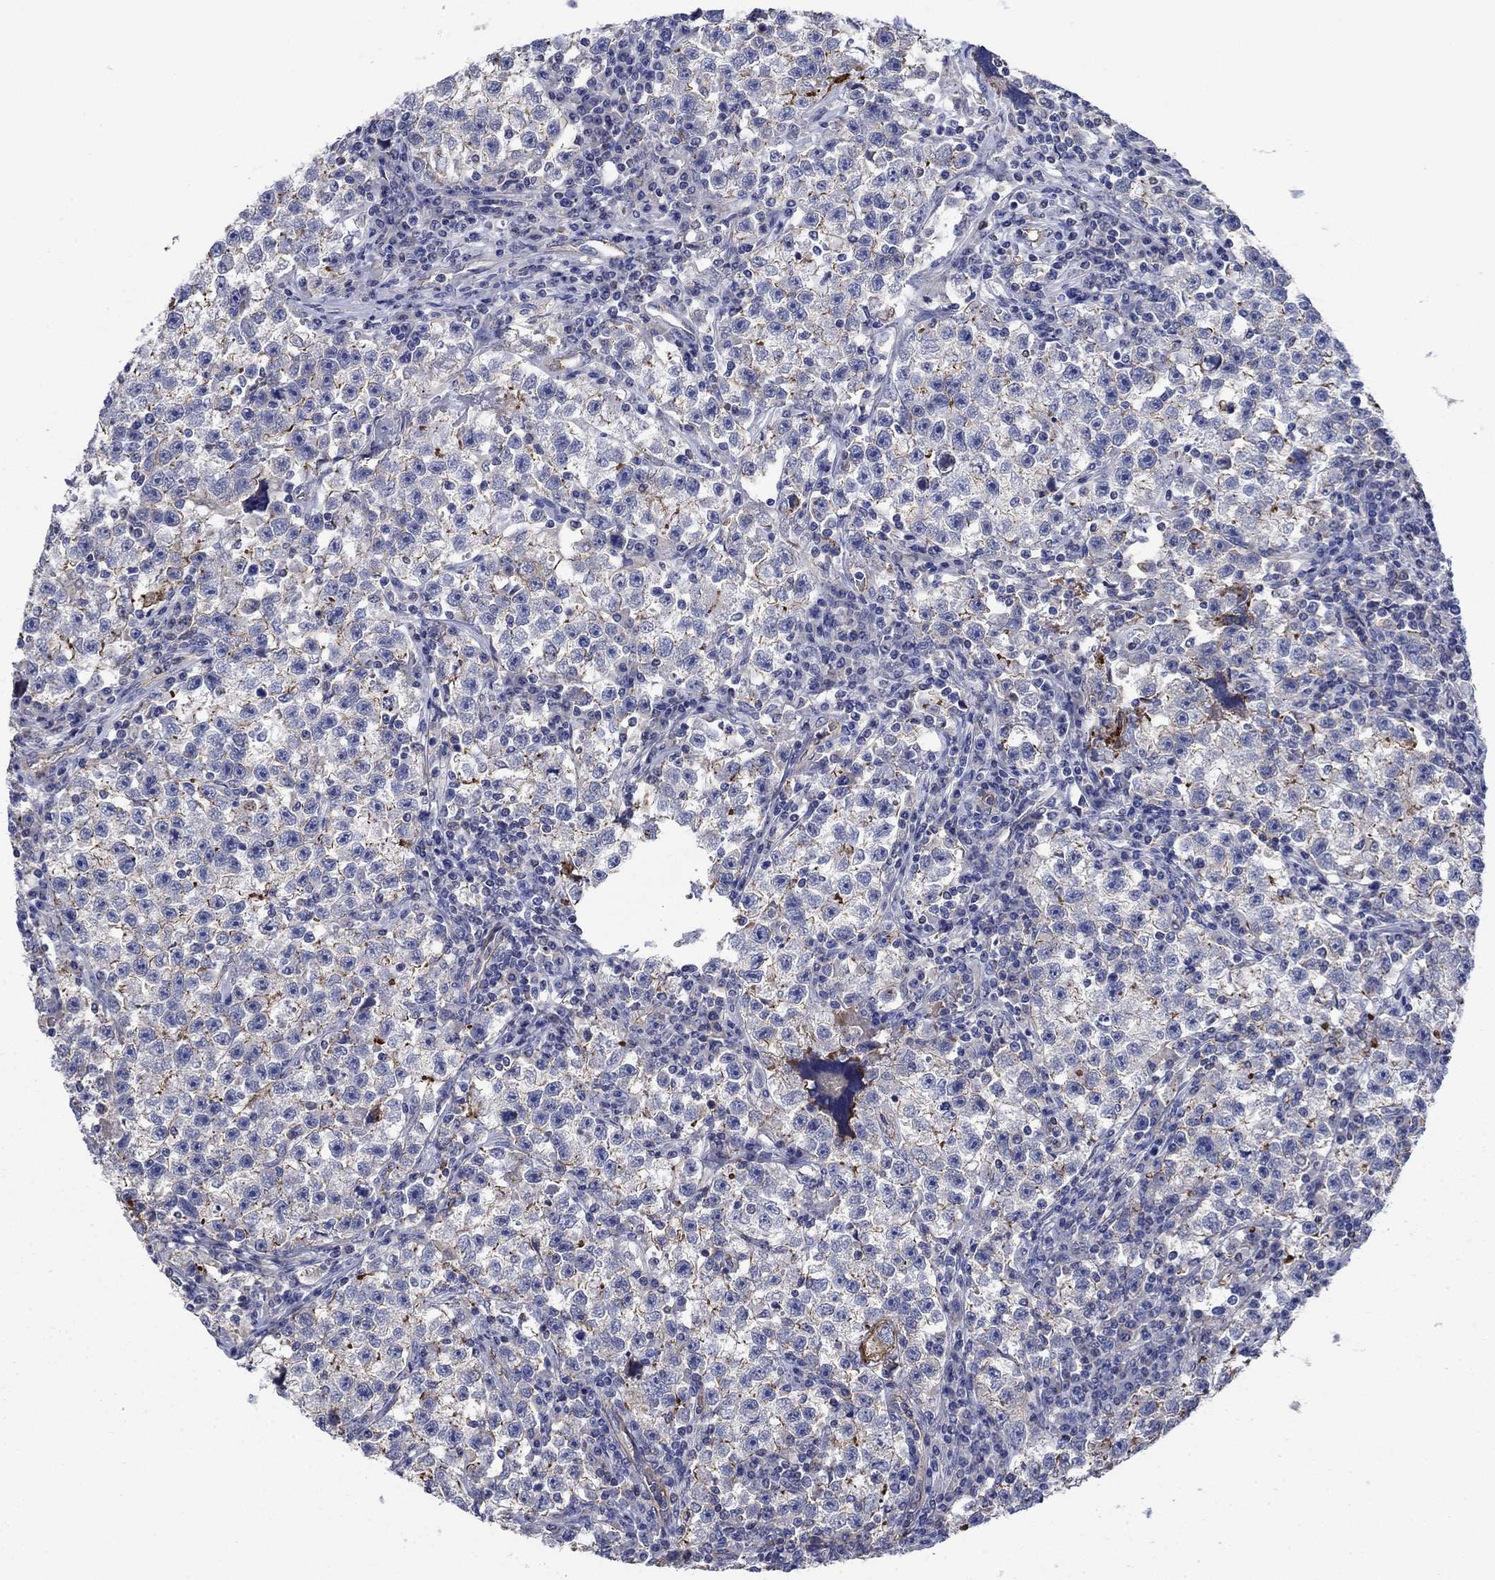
{"staining": {"intensity": "negative", "quantity": "none", "location": "none"}, "tissue": "testis cancer", "cell_type": "Tumor cells", "image_type": "cancer", "snomed": [{"axis": "morphology", "description": "Seminoma, NOS"}, {"axis": "topography", "description": "Testis"}], "caption": "Testis cancer (seminoma) was stained to show a protein in brown. There is no significant expression in tumor cells.", "gene": "FLNC", "patient": {"sex": "male", "age": 22}}